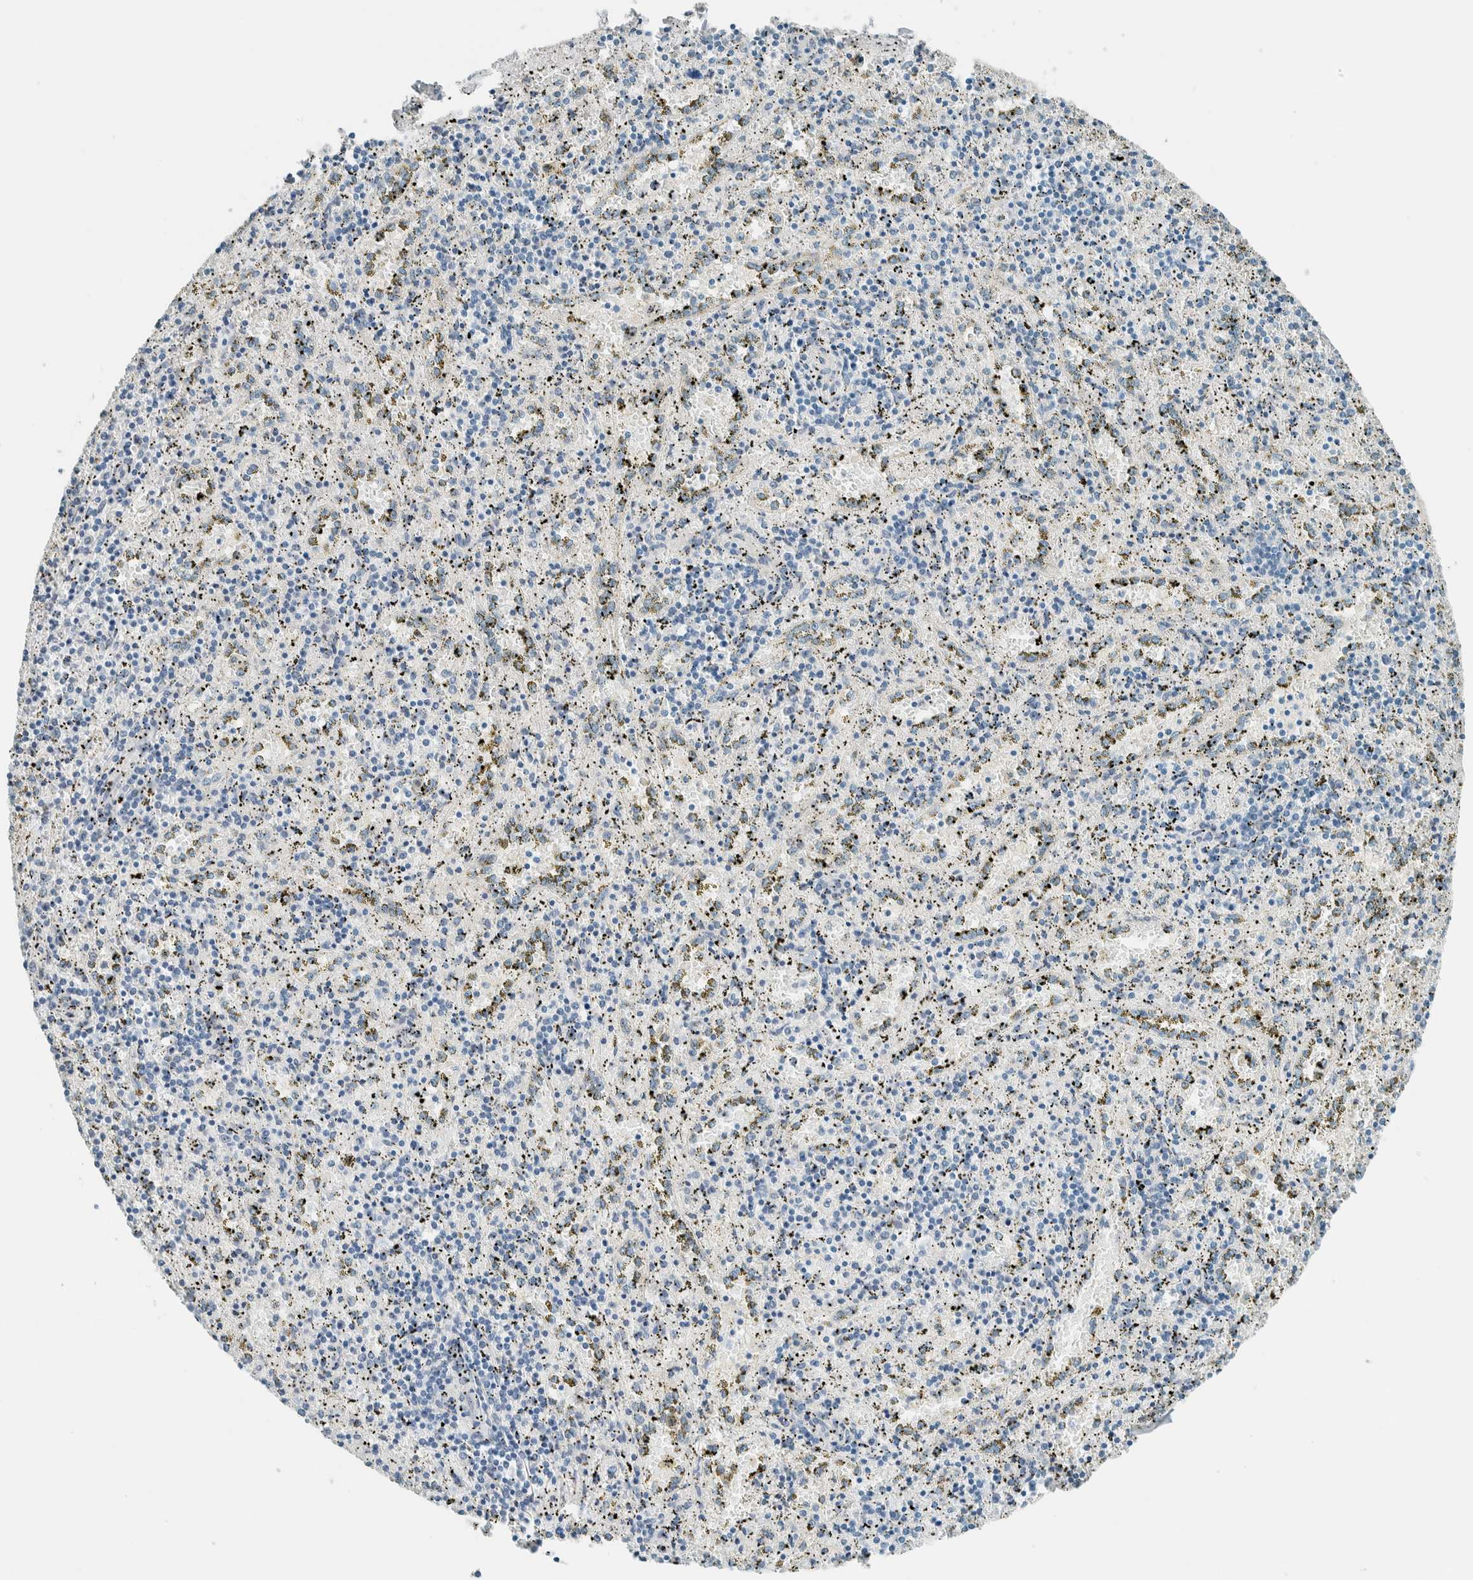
{"staining": {"intensity": "negative", "quantity": "none", "location": "none"}, "tissue": "spleen", "cell_type": "Cells in red pulp", "image_type": "normal", "snomed": [{"axis": "morphology", "description": "Normal tissue, NOS"}, {"axis": "topography", "description": "Spleen"}], "caption": "Cells in red pulp are negative for brown protein staining in unremarkable spleen. (Immunohistochemistry (ihc), brightfield microscopy, high magnification).", "gene": "ALDH7A1", "patient": {"sex": "male", "age": 11}}